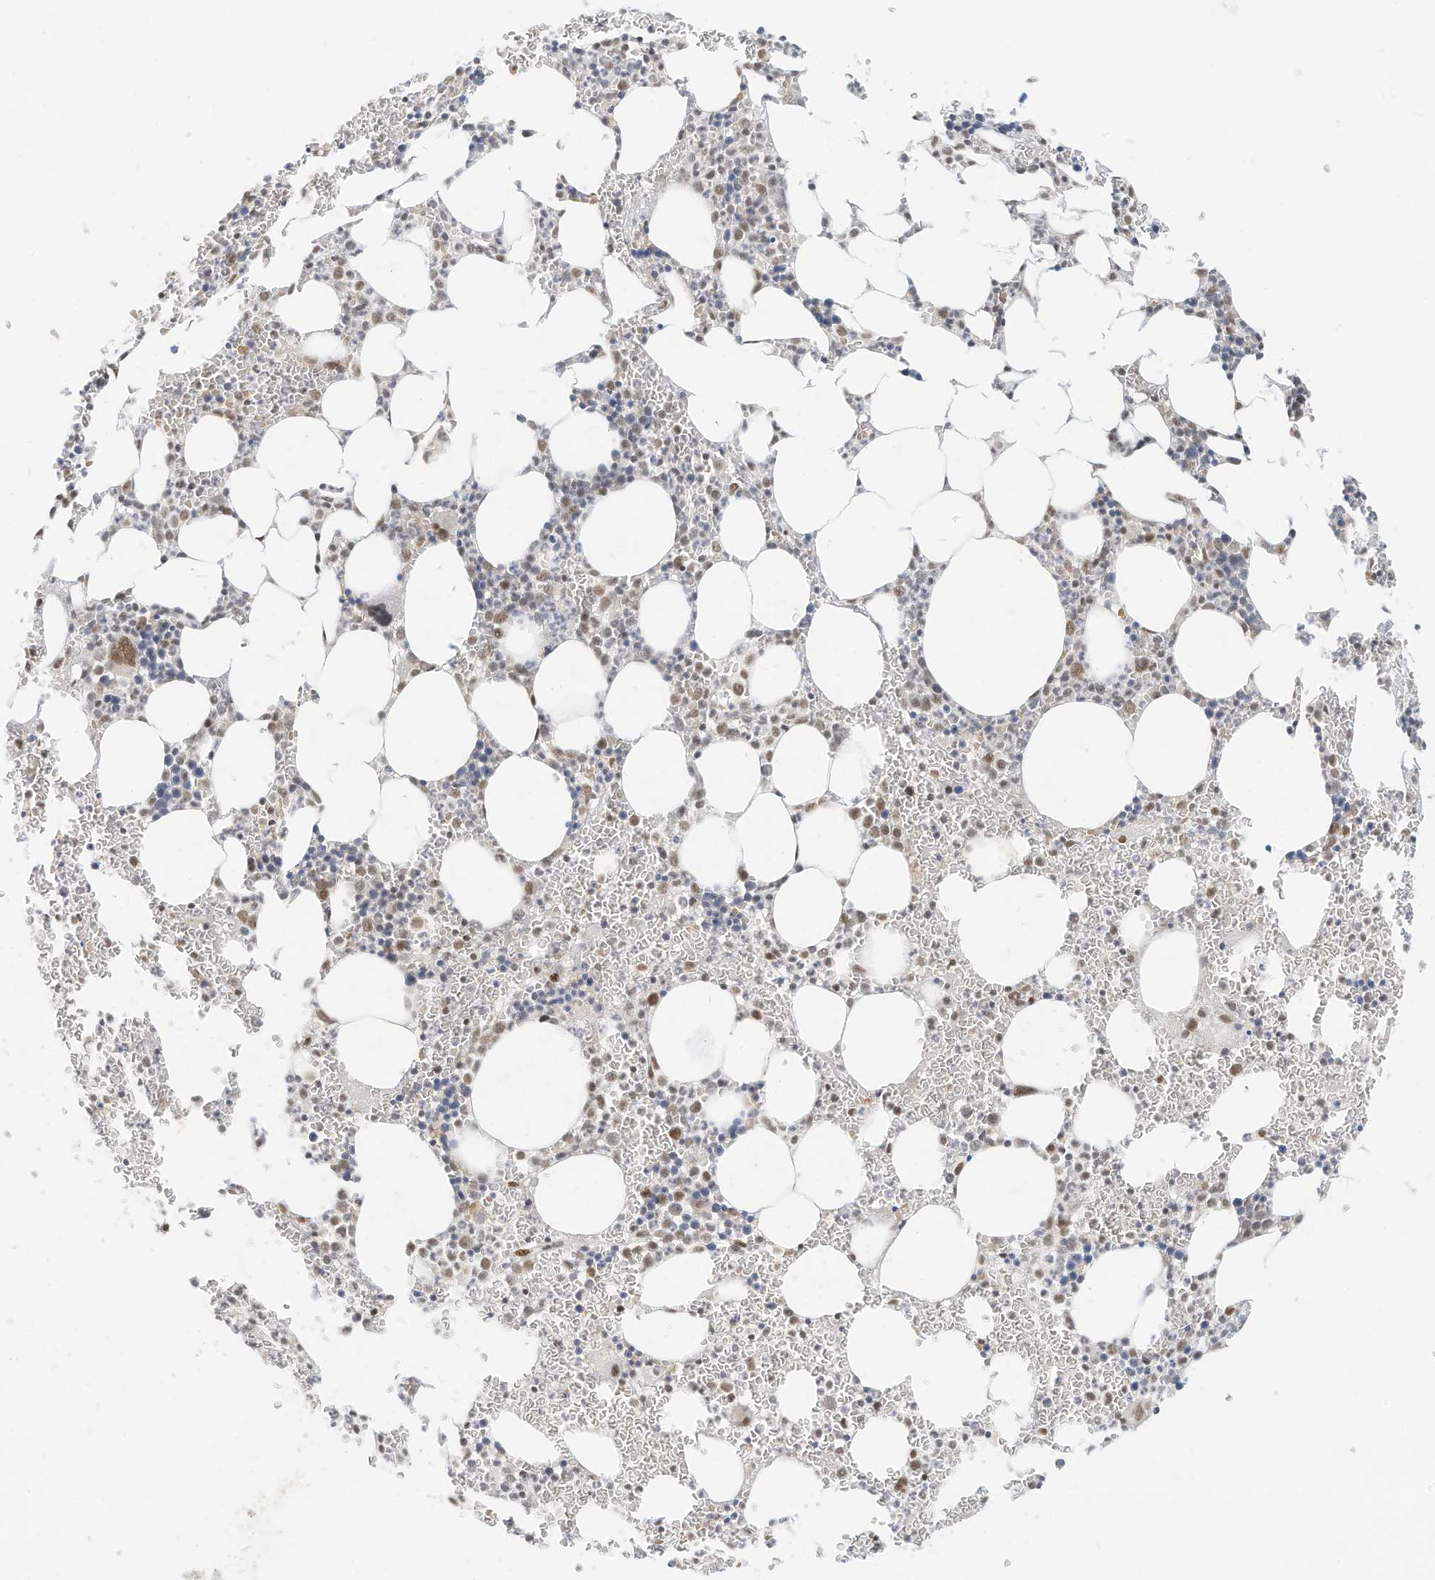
{"staining": {"intensity": "moderate", "quantity": "25%-75%", "location": "nuclear"}, "tissue": "bone marrow", "cell_type": "Hematopoietic cells", "image_type": "normal", "snomed": [{"axis": "morphology", "description": "Normal tissue, NOS"}, {"axis": "topography", "description": "Bone marrow"}], "caption": "This micrograph reveals benign bone marrow stained with immunohistochemistry (IHC) to label a protein in brown. The nuclear of hematopoietic cells show moderate positivity for the protein. Nuclei are counter-stained blue.", "gene": "OGT", "patient": {"sex": "female", "age": 78}}